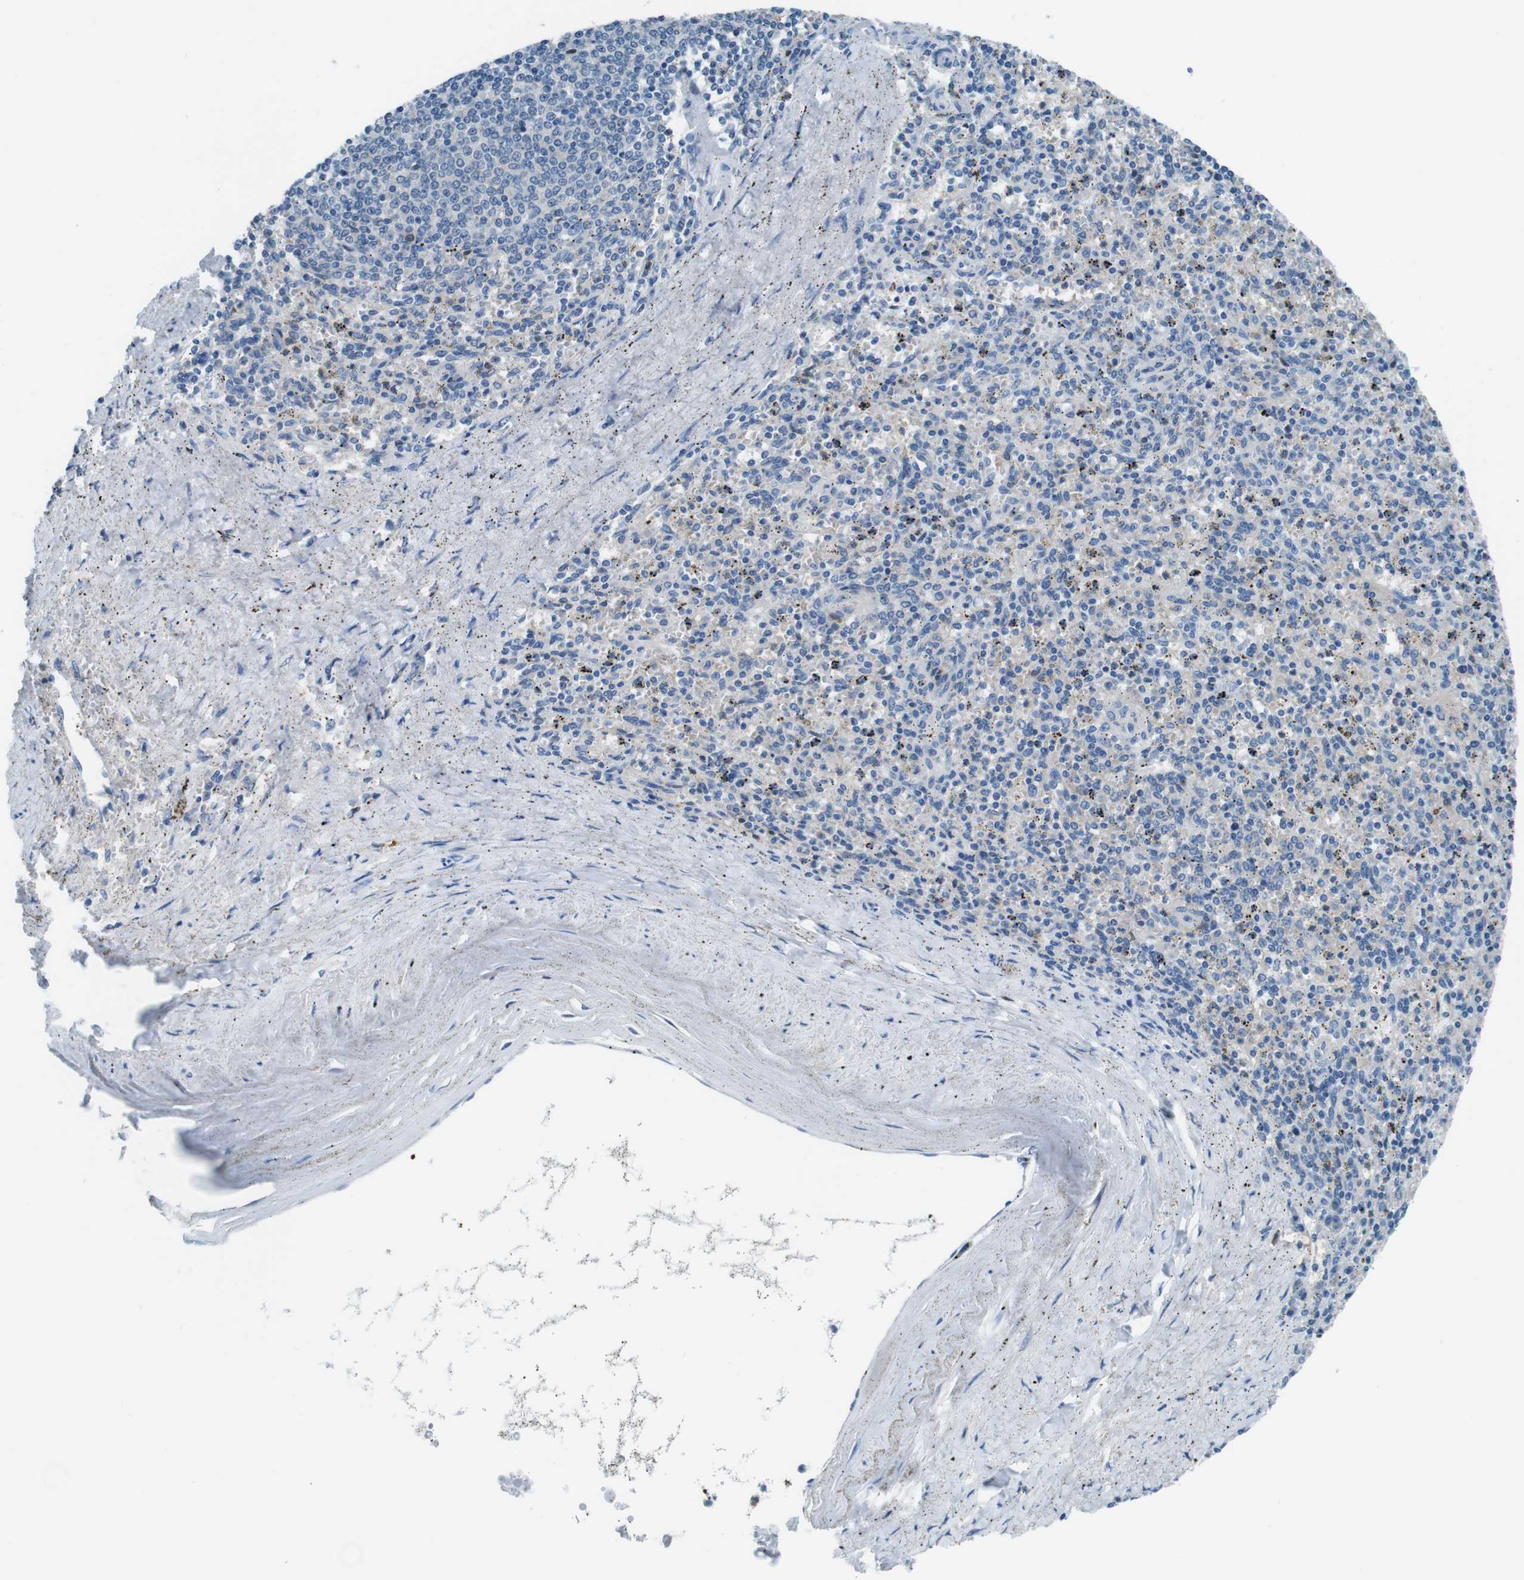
{"staining": {"intensity": "weak", "quantity": "25%-75%", "location": "cytoplasmic/membranous"}, "tissue": "spleen", "cell_type": "Cells in red pulp", "image_type": "normal", "snomed": [{"axis": "morphology", "description": "Normal tissue, NOS"}, {"axis": "topography", "description": "Spleen"}], "caption": "This histopathology image displays normal spleen stained with immunohistochemistry (IHC) to label a protein in brown. The cytoplasmic/membranous of cells in red pulp show weak positivity for the protein. Nuclei are counter-stained blue.", "gene": "NANOS2", "patient": {"sex": "male", "age": 72}}